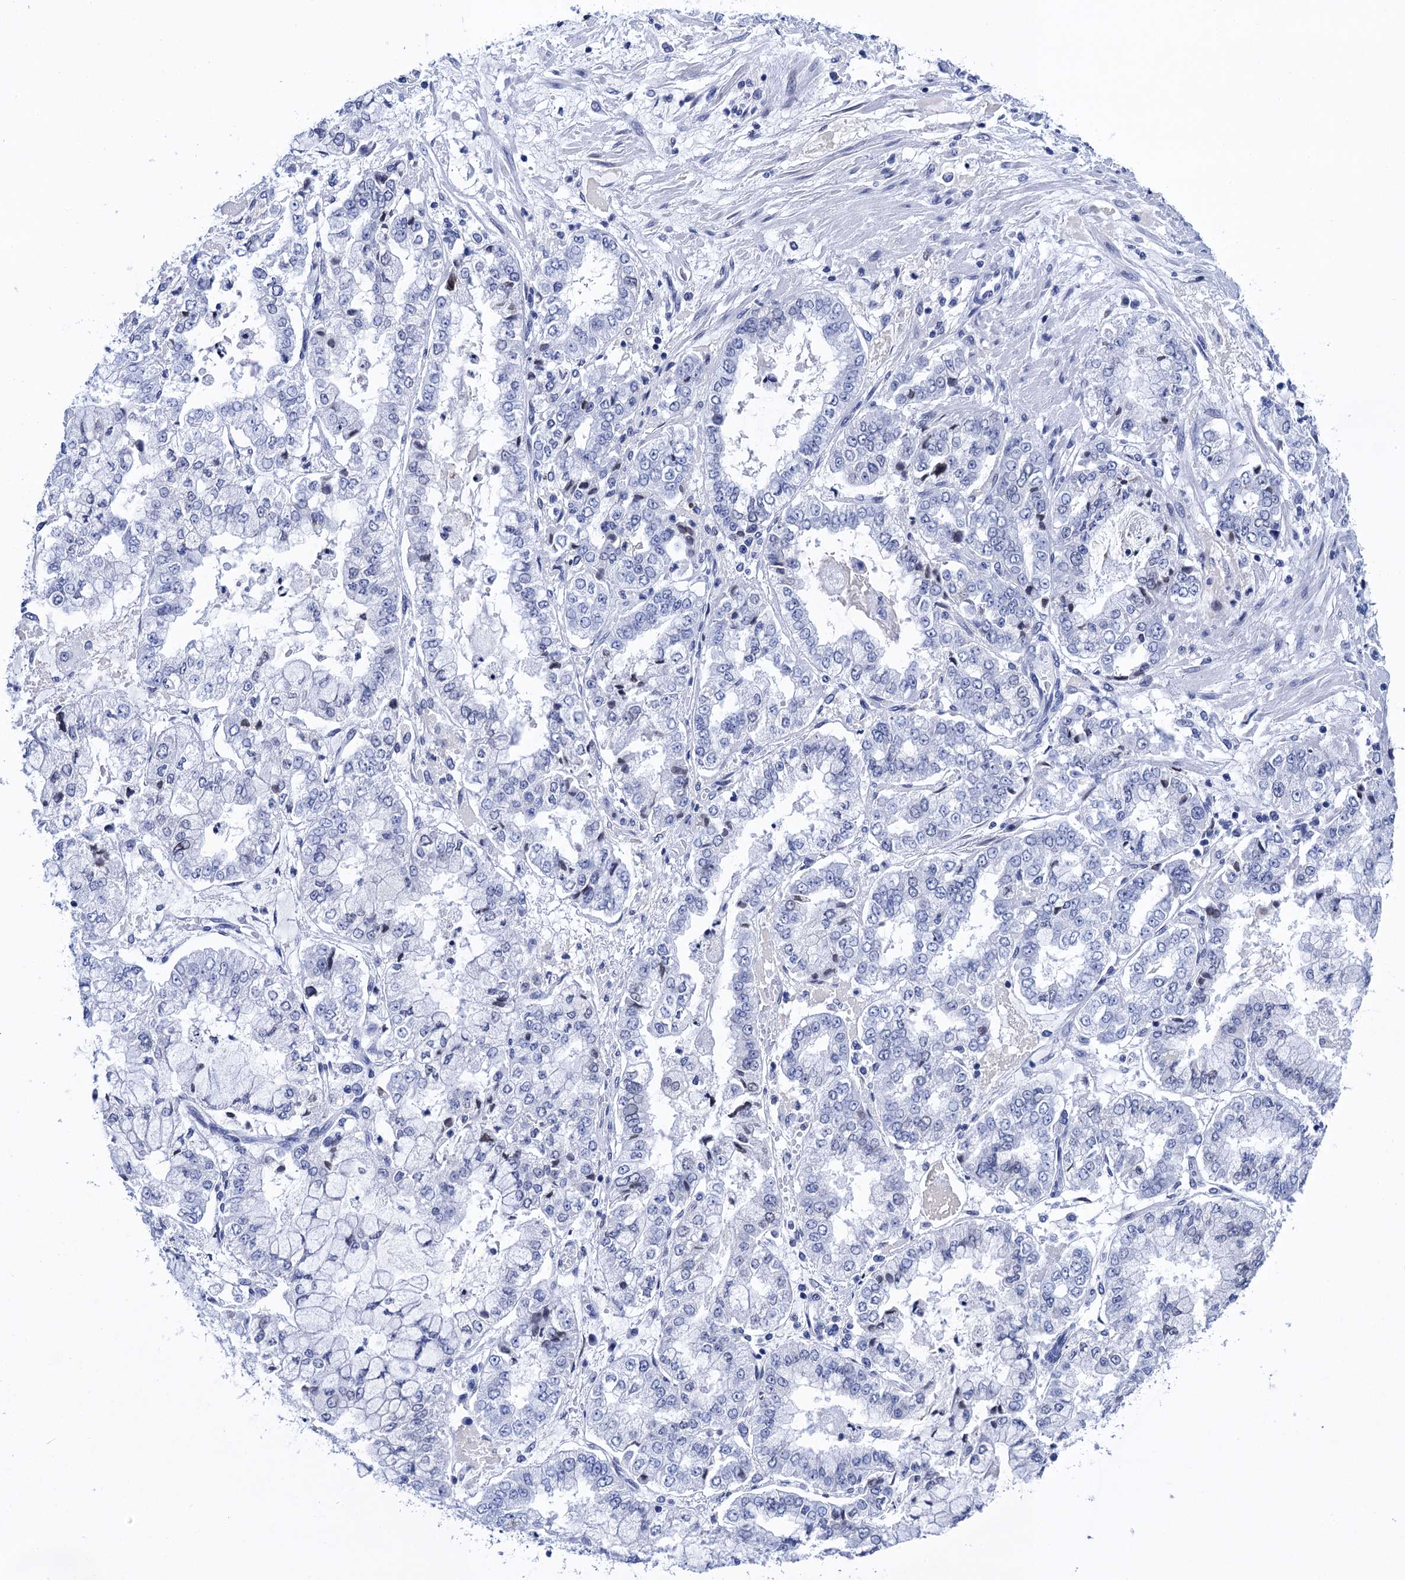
{"staining": {"intensity": "negative", "quantity": "none", "location": "none"}, "tissue": "stomach cancer", "cell_type": "Tumor cells", "image_type": "cancer", "snomed": [{"axis": "morphology", "description": "Adenocarcinoma, NOS"}, {"axis": "topography", "description": "Stomach"}], "caption": "High power microscopy photomicrograph of an immunohistochemistry photomicrograph of adenocarcinoma (stomach), revealing no significant staining in tumor cells.", "gene": "METTL25", "patient": {"sex": "male", "age": 76}}